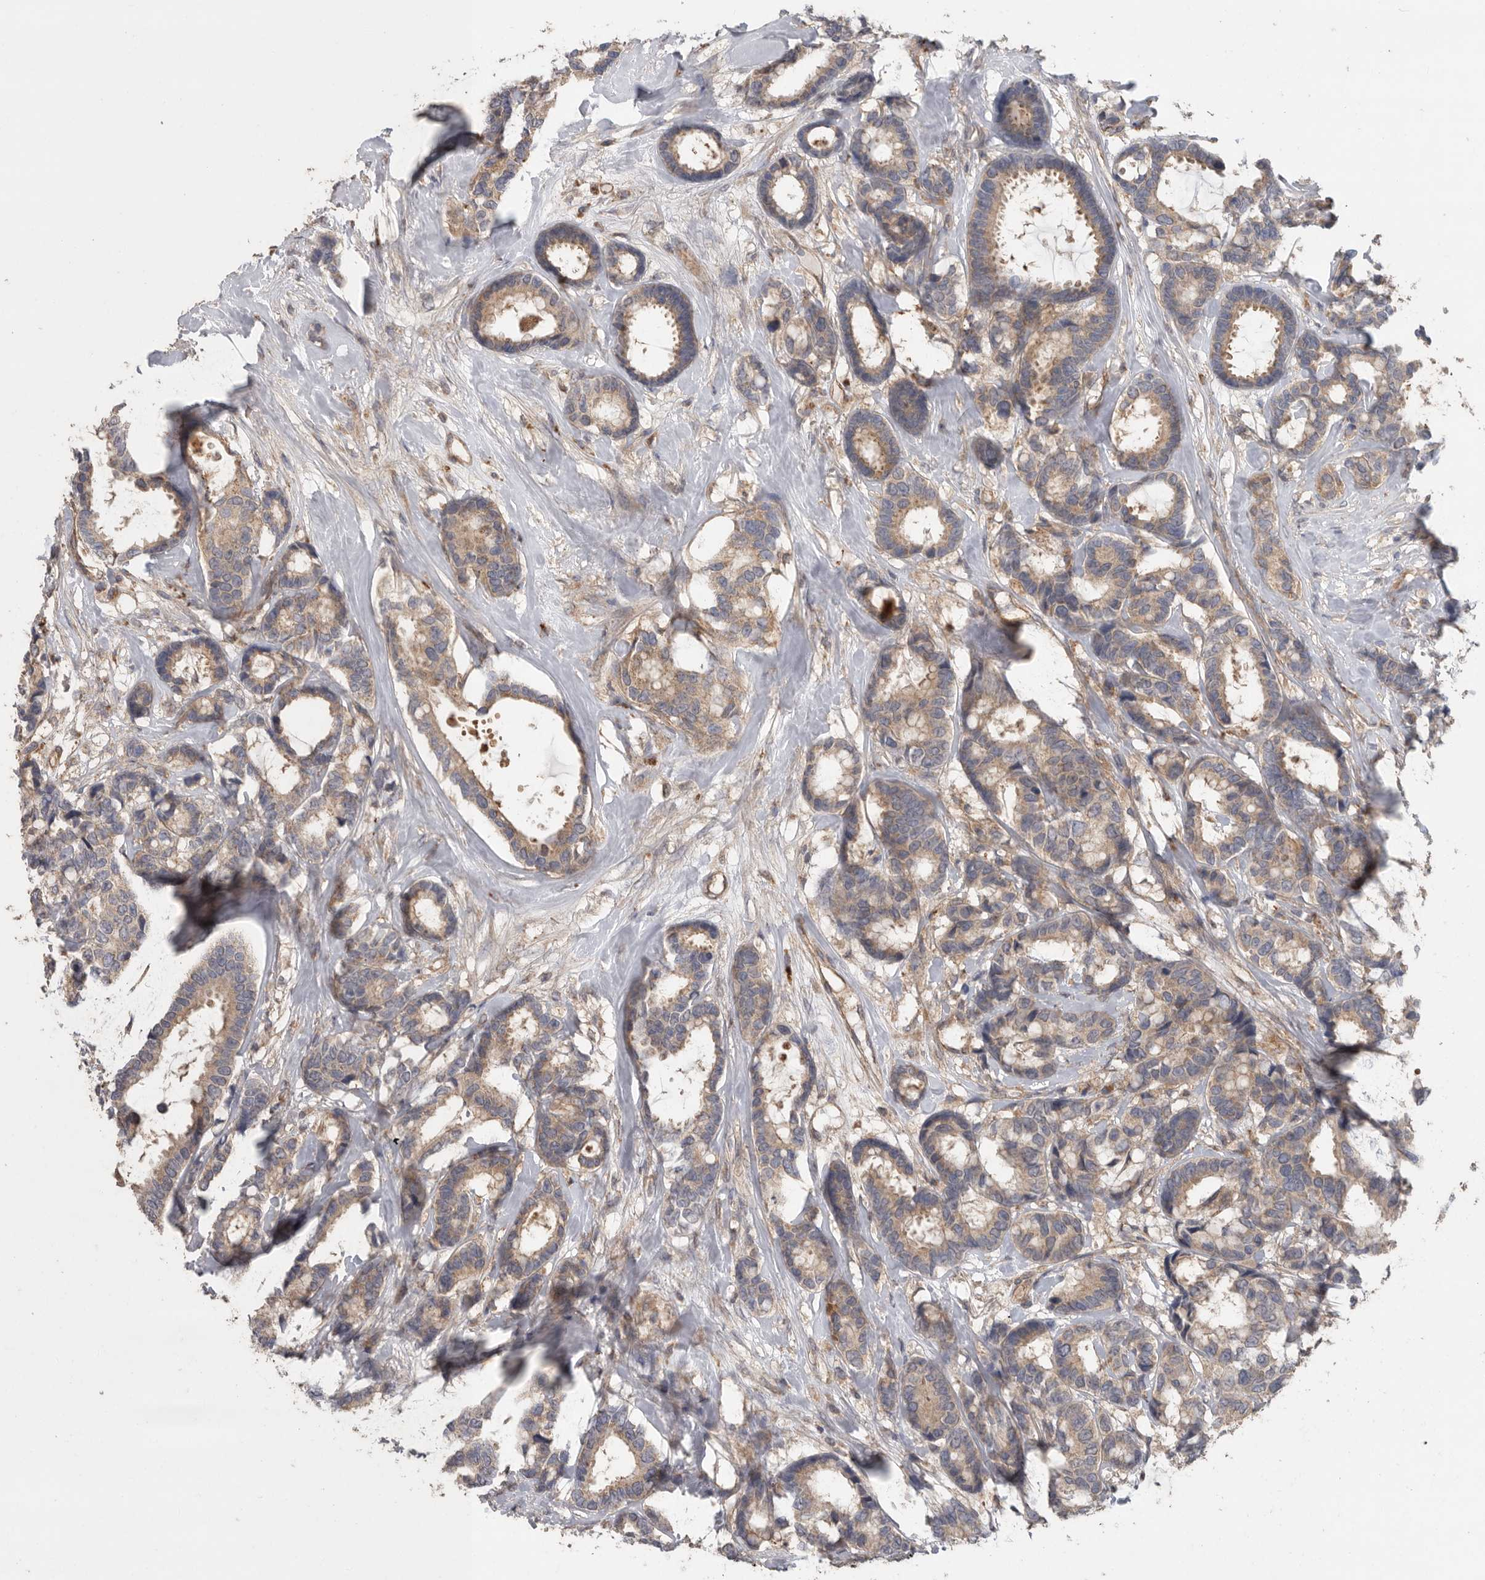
{"staining": {"intensity": "weak", "quantity": ">75%", "location": "cytoplasmic/membranous"}, "tissue": "breast cancer", "cell_type": "Tumor cells", "image_type": "cancer", "snomed": [{"axis": "morphology", "description": "Duct carcinoma"}, {"axis": "topography", "description": "Breast"}], "caption": "Immunohistochemistry (IHC) photomicrograph of human breast cancer (infiltrating ductal carcinoma) stained for a protein (brown), which reveals low levels of weak cytoplasmic/membranous expression in approximately >75% of tumor cells.", "gene": "PODXL2", "patient": {"sex": "female", "age": 87}}